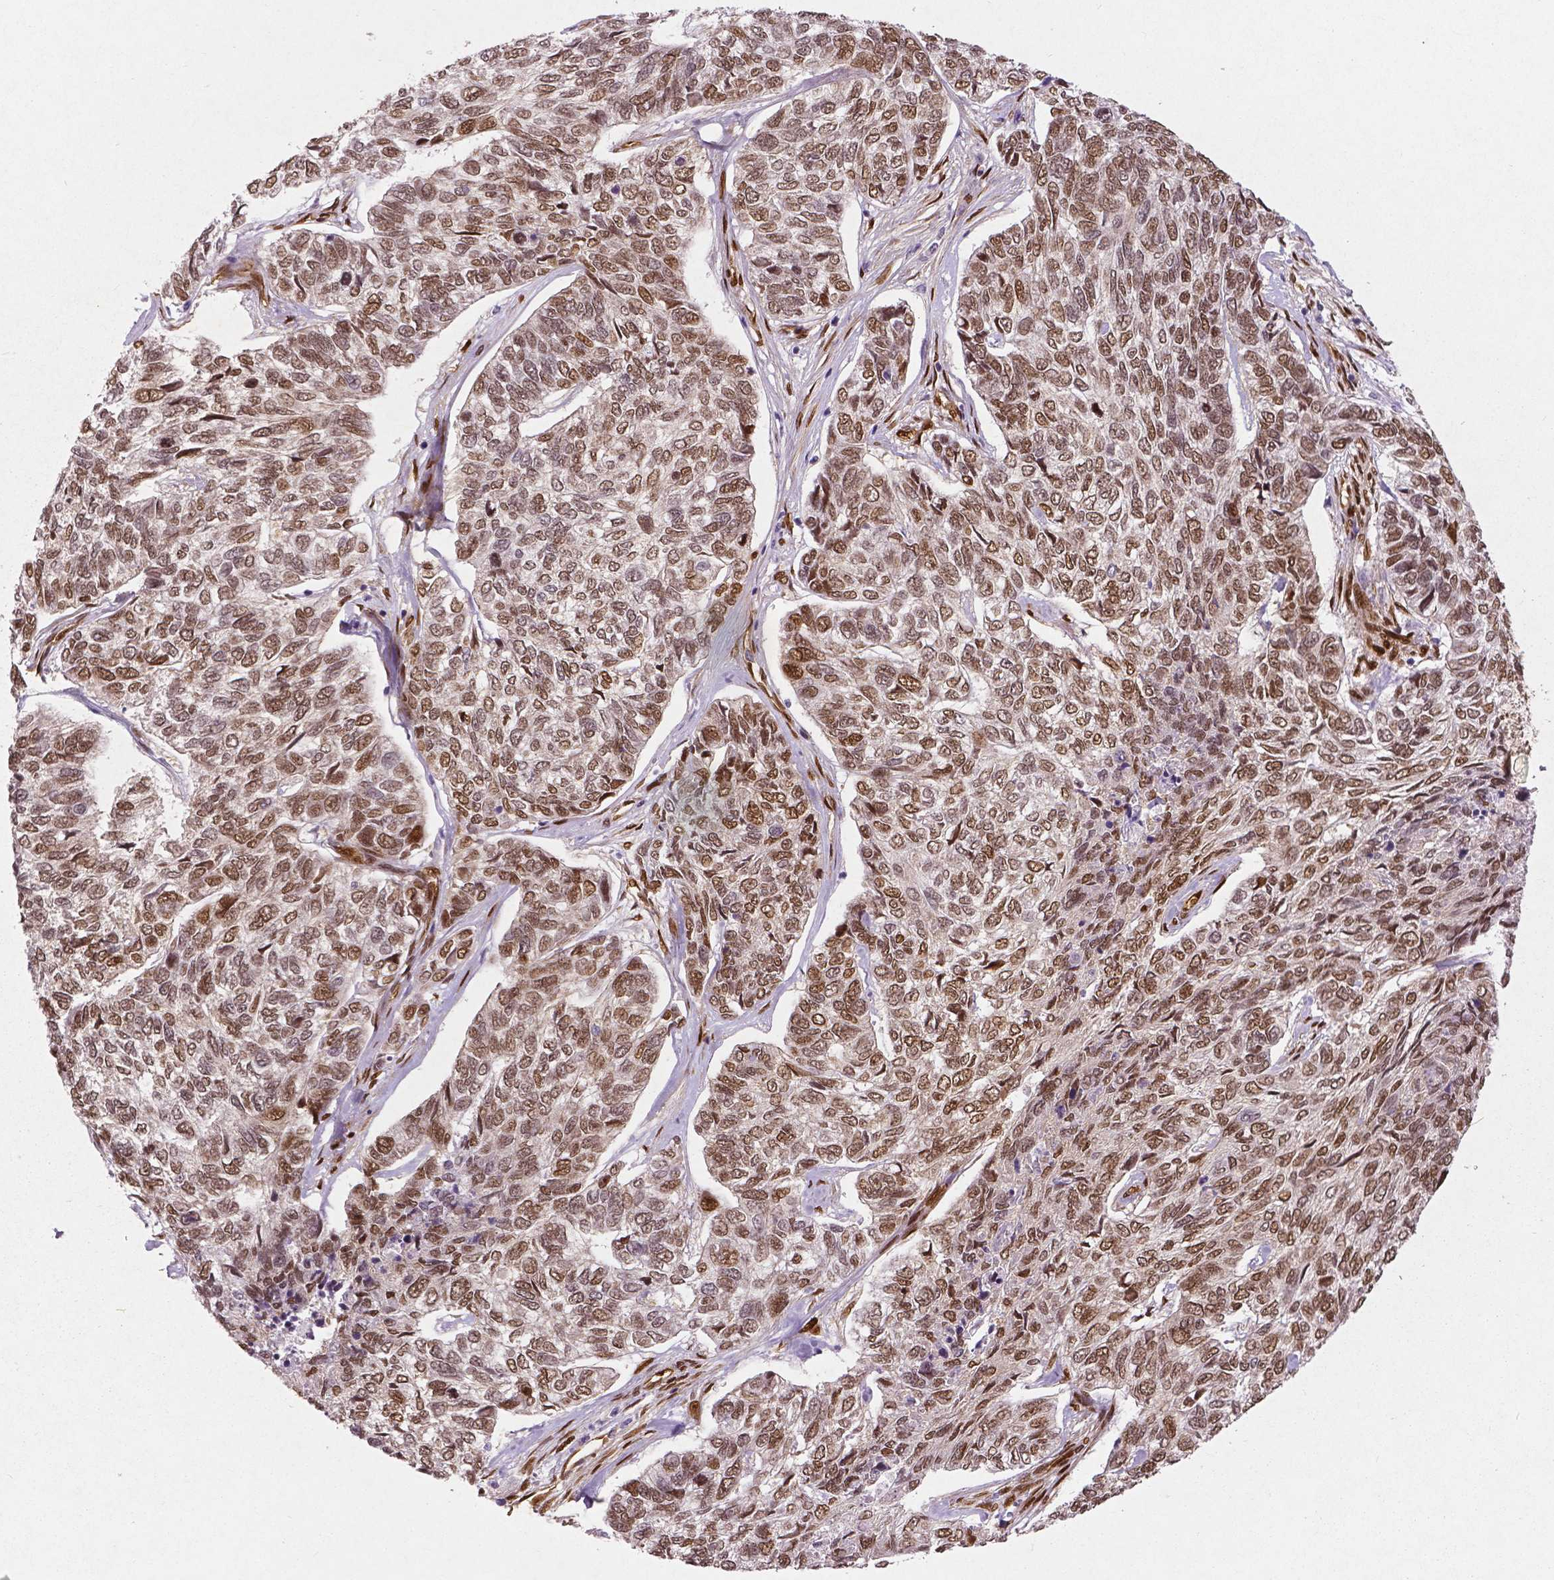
{"staining": {"intensity": "moderate", "quantity": ">75%", "location": "cytoplasmic/membranous,nuclear"}, "tissue": "skin cancer", "cell_type": "Tumor cells", "image_type": "cancer", "snomed": [{"axis": "morphology", "description": "Basal cell carcinoma"}, {"axis": "topography", "description": "Skin"}], "caption": "Brown immunohistochemical staining in skin cancer reveals moderate cytoplasmic/membranous and nuclear expression in approximately >75% of tumor cells.", "gene": "WWTR1", "patient": {"sex": "female", "age": 65}}